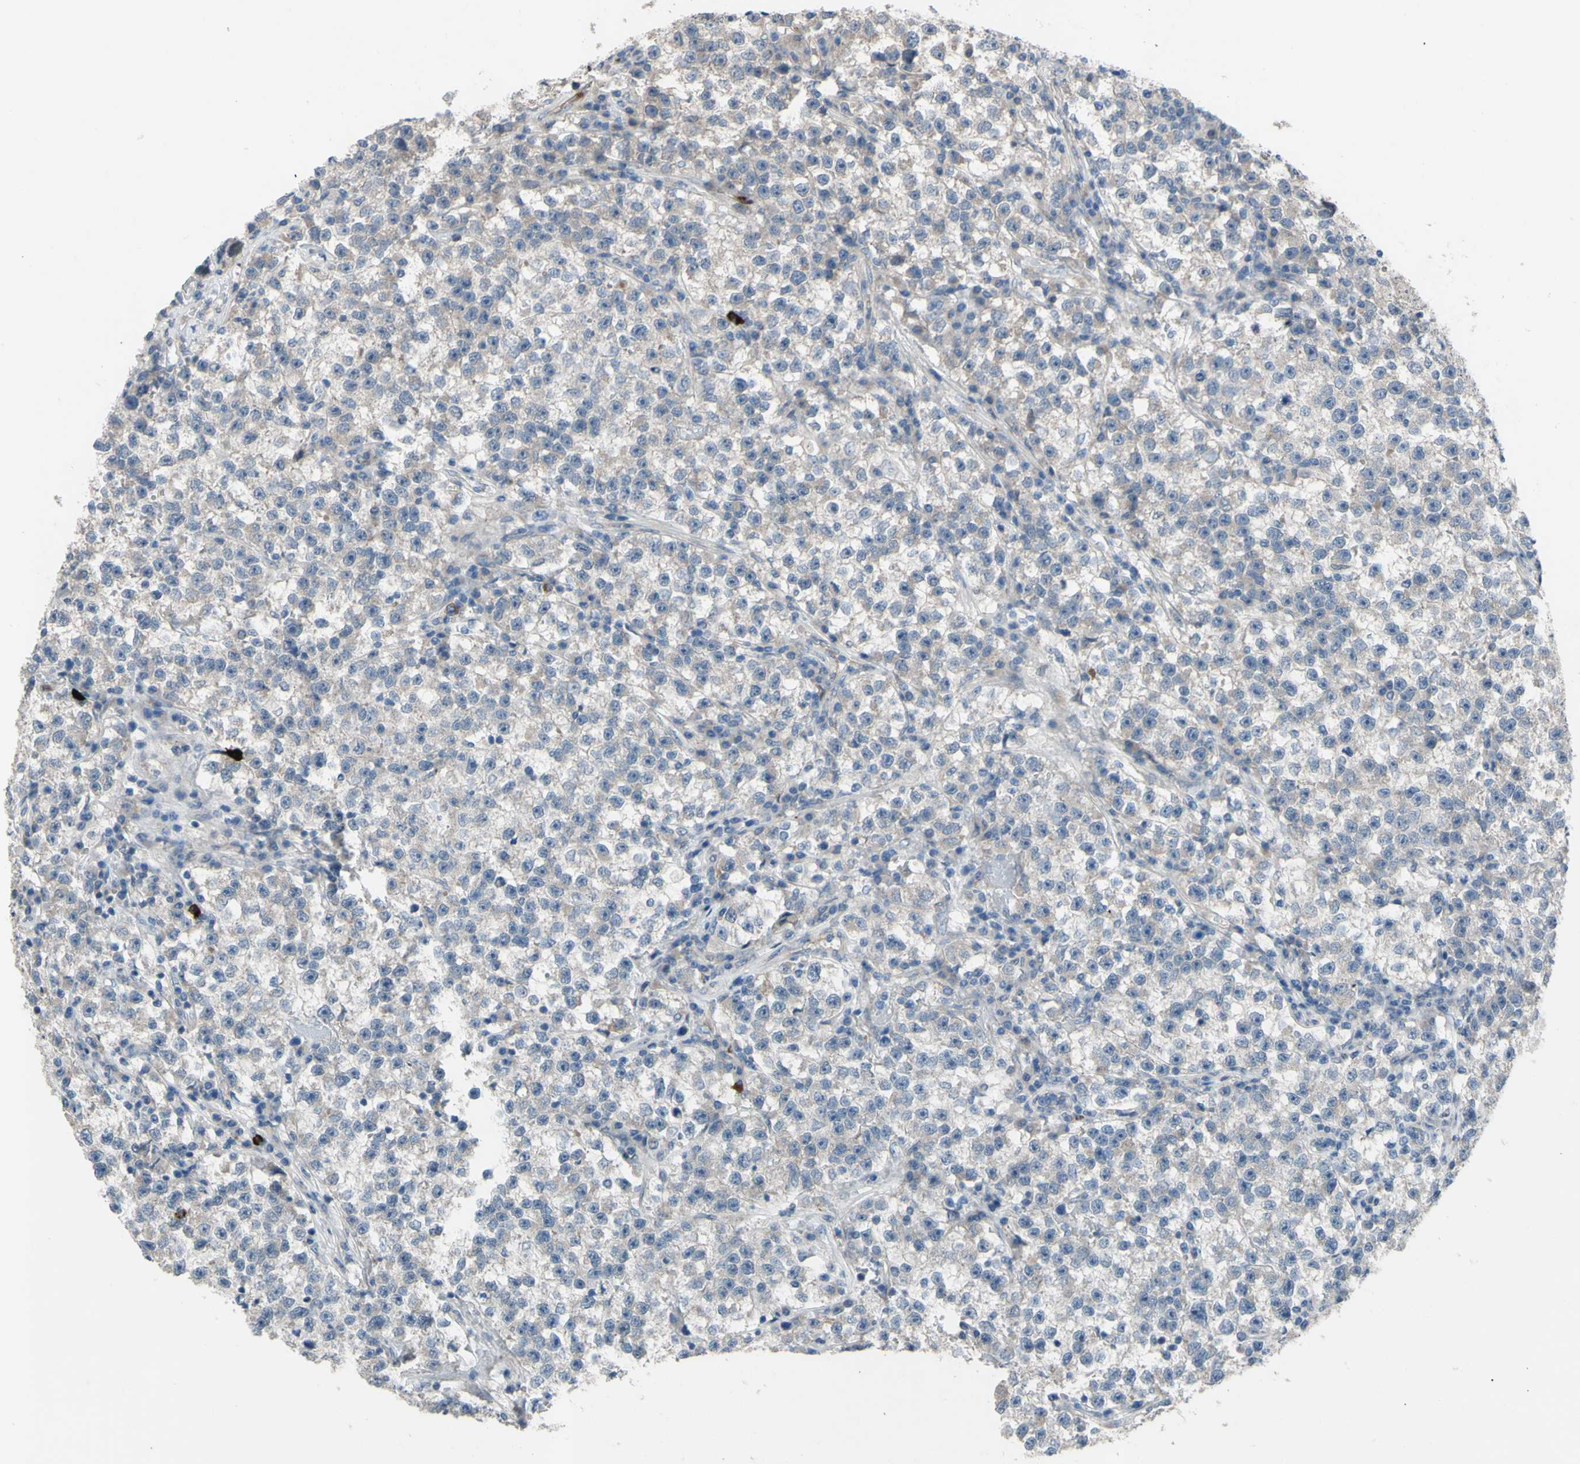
{"staining": {"intensity": "weak", "quantity": ">75%", "location": "nuclear"}, "tissue": "testis cancer", "cell_type": "Tumor cells", "image_type": "cancer", "snomed": [{"axis": "morphology", "description": "Seminoma, NOS"}, {"axis": "topography", "description": "Testis"}], "caption": "Immunohistochemistry (IHC) image of neoplastic tissue: human testis cancer (seminoma) stained using immunohistochemistry (IHC) exhibits low levels of weak protein expression localized specifically in the nuclear of tumor cells, appearing as a nuclear brown color.", "gene": "GRAMD2B", "patient": {"sex": "male", "age": 22}}